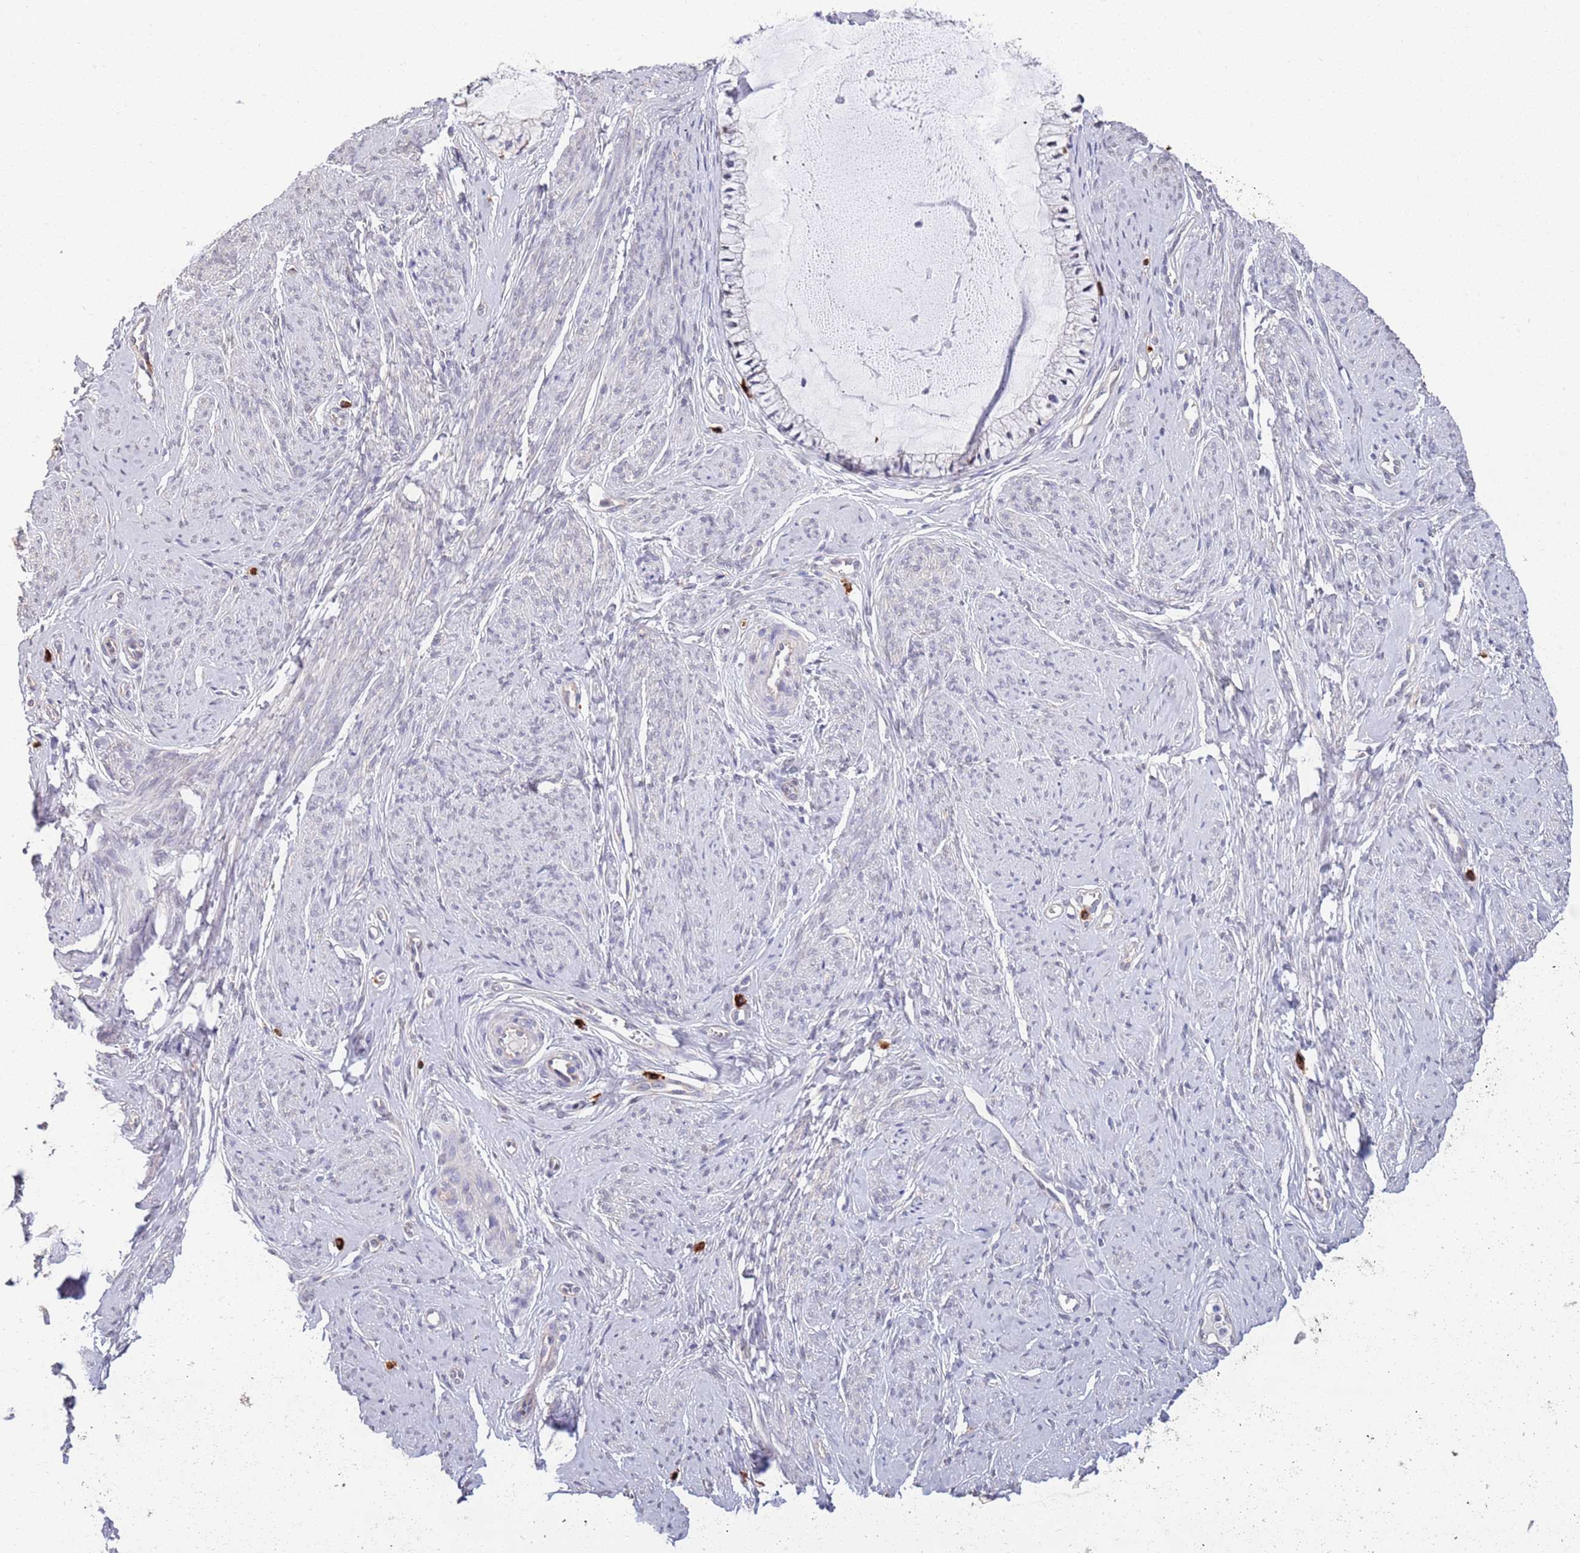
{"staining": {"intensity": "weak", "quantity": "<25%", "location": "cytoplasmic/membranous"}, "tissue": "cervix", "cell_type": "Glandular cells", "image_type": "normal", "snomed": [{"axis": "morphology", "description": "Normal tissue, NOS"}, {"axis": "topography", "description": "Cervix"}], "caption": "A high-resolution histopathology image shows immunohistochemistry staining of unremarkable cervix, which exhibits no significant staining in glandular cells. (DAB immunohistochemistry (IHC) with hematoxylin counter stain).", "gene": "MARVELD2", "patient": {"sex": "female", "age": 42}}